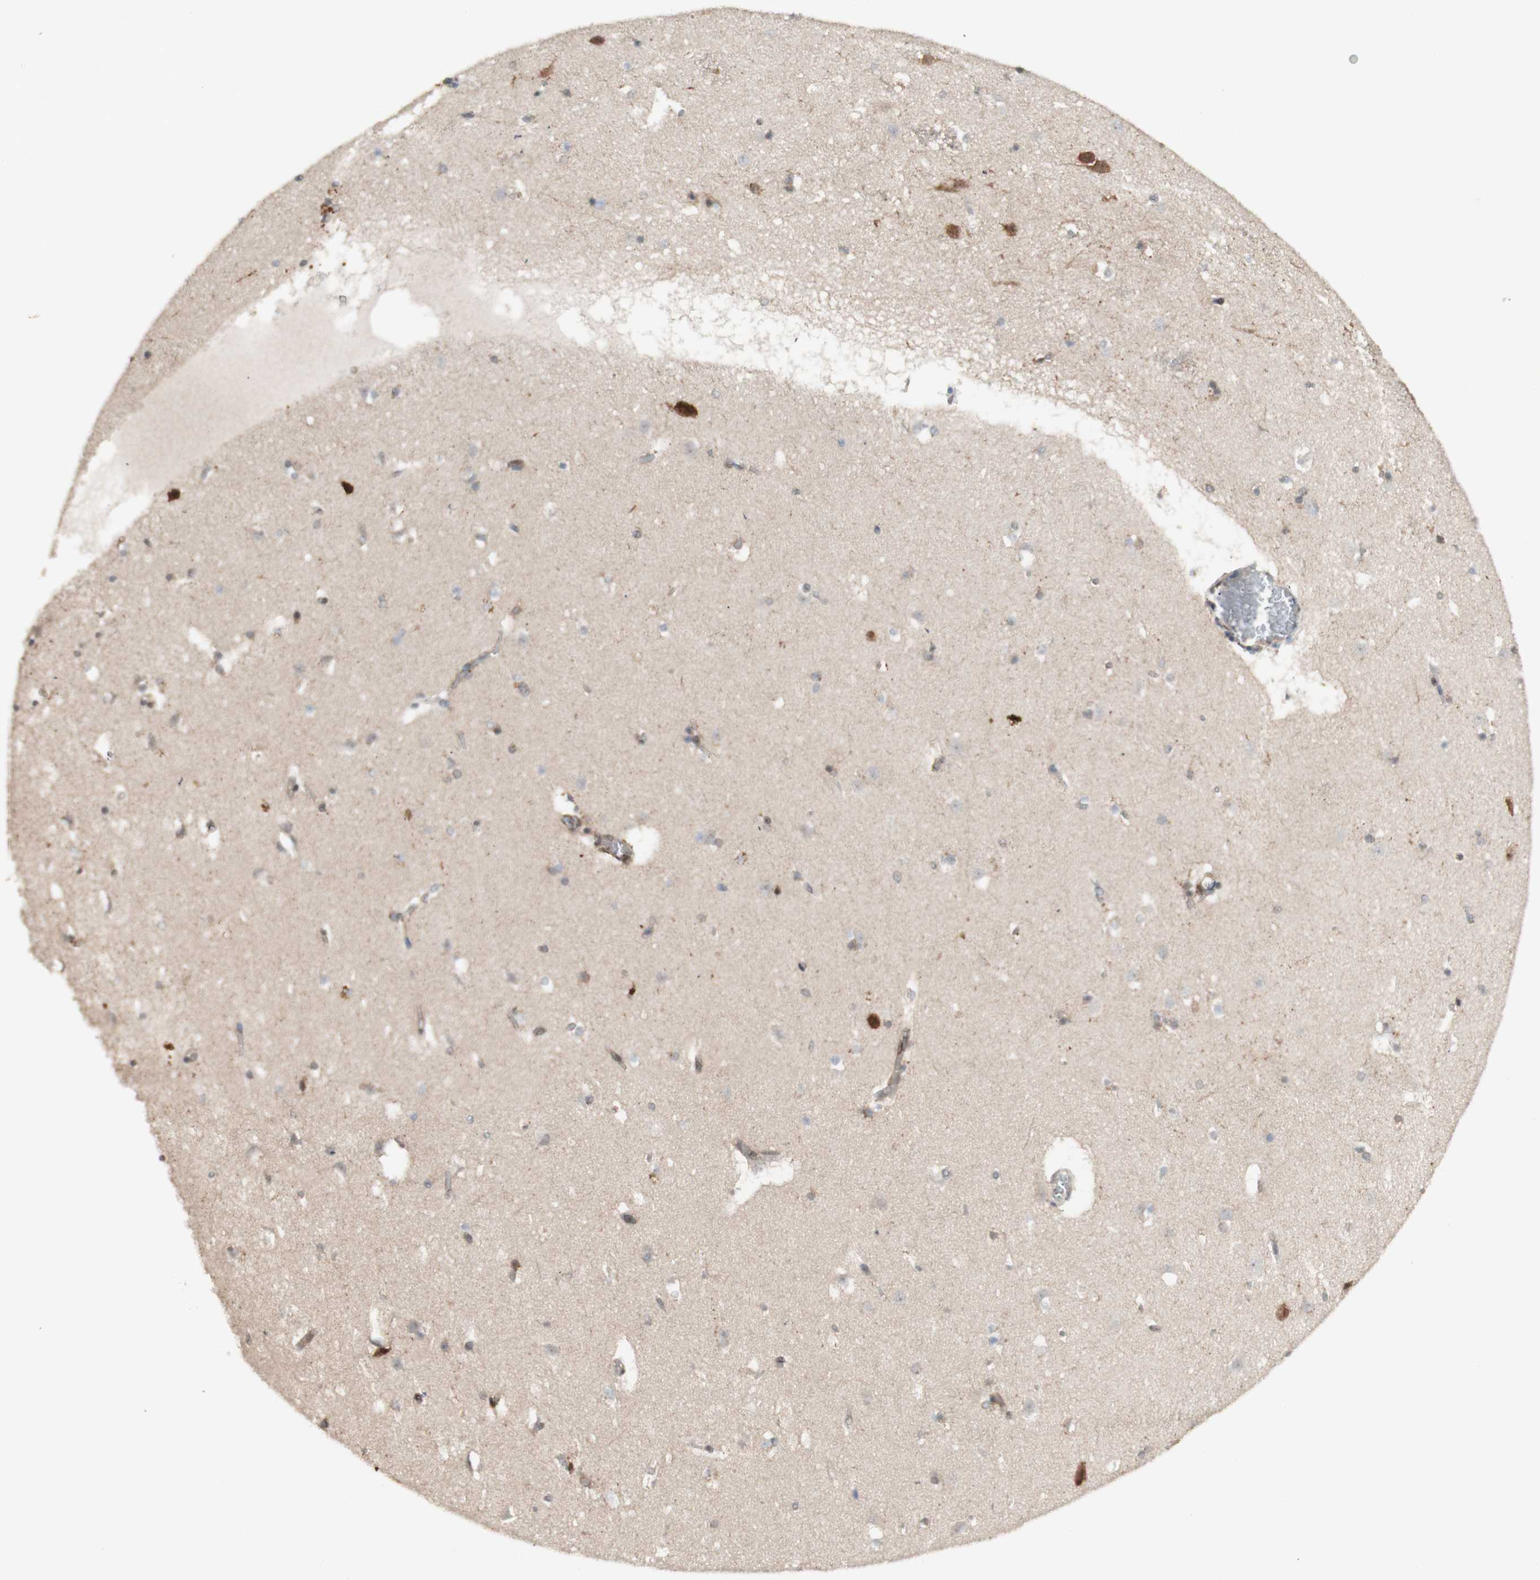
{"staining": {"intensity": "weak", "quantity": "25%-75%", "location": "cytoplasmic/membranous"}, "tissue": "caudate", "cell_type": "Glial cells", "image_type": "normal", "snomed": [{"axis": "morphology", "description": "Normal tissue, NOS"}, {"axis": "topography", "description": "Lateral ventricle wall"}], "caption": "The image displays a brown stain indicating the presence of a protein in the cytoplasmic/membranous of glial cells in caudate. The staining was performed using DAB to visualize the protein expression in brown, while the nuclei were stained in blue with hematoxylin (Magnification: 20x).", "gene": "CYLD", "patient": {"sex": "male", "age": 45}}